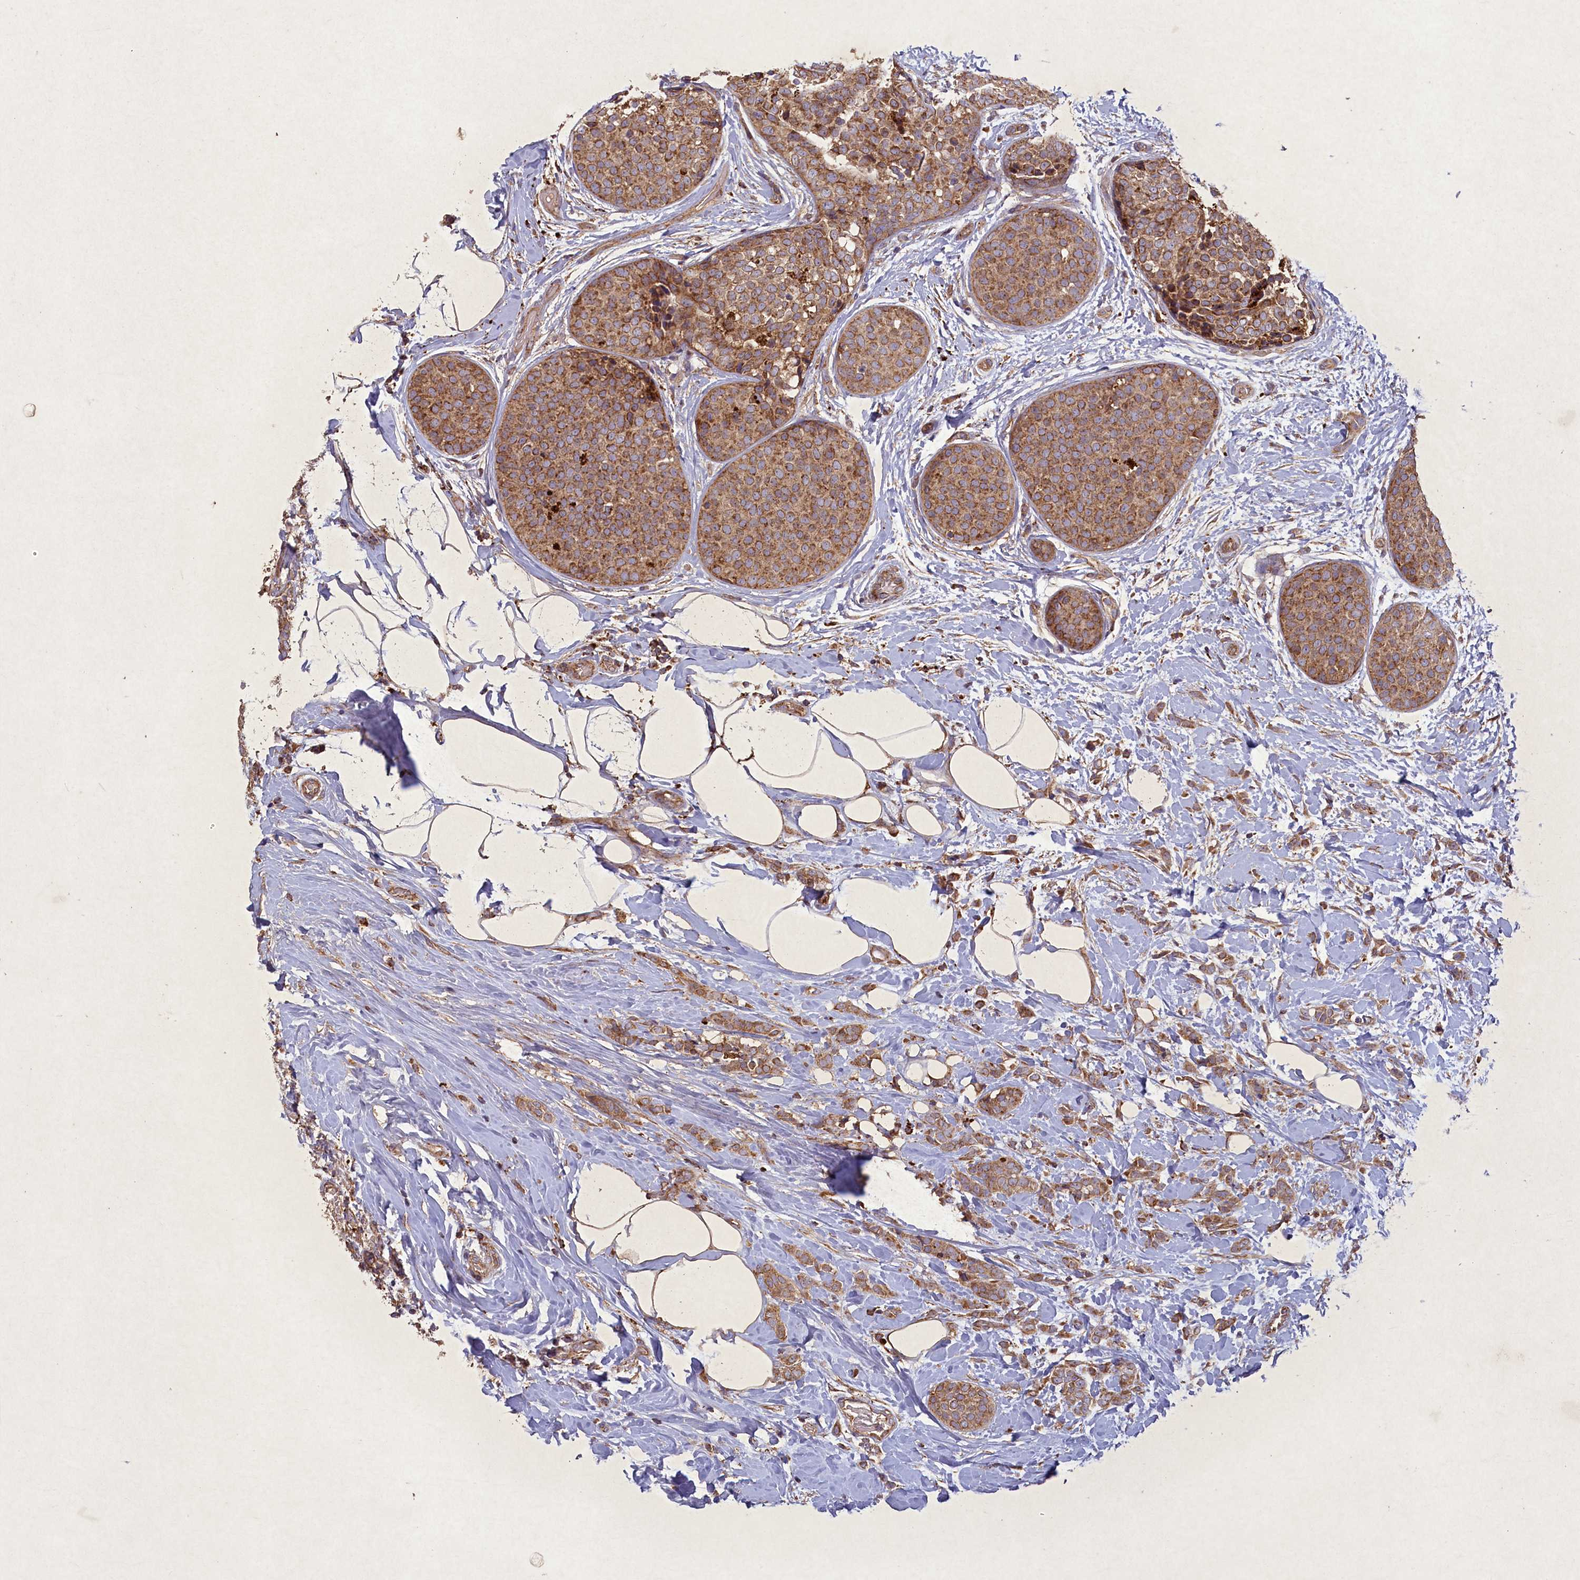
{"staining": {"intensity": "moderate", "quantity": ">75%", "location": "cytoplasmic/membranous"}, "tissue": "breast cancer", "cell_type": "Tumor cells", "image_type": "cancer", "snomed": [{"axis": "morphology", "description": "Lobular carcinoma, in situ"}, {"axis": "morphology", "description": "Lobular carcinoma"}, {"axis": "topography", "description": "Breast"}], "caption": "A brown stain shows moderate cytoplasmic/membranous staining of a protein in human breast cancer tumor cells.", "gene": "CIAO2B", "patient": {"sex": "female", "age": 41}}